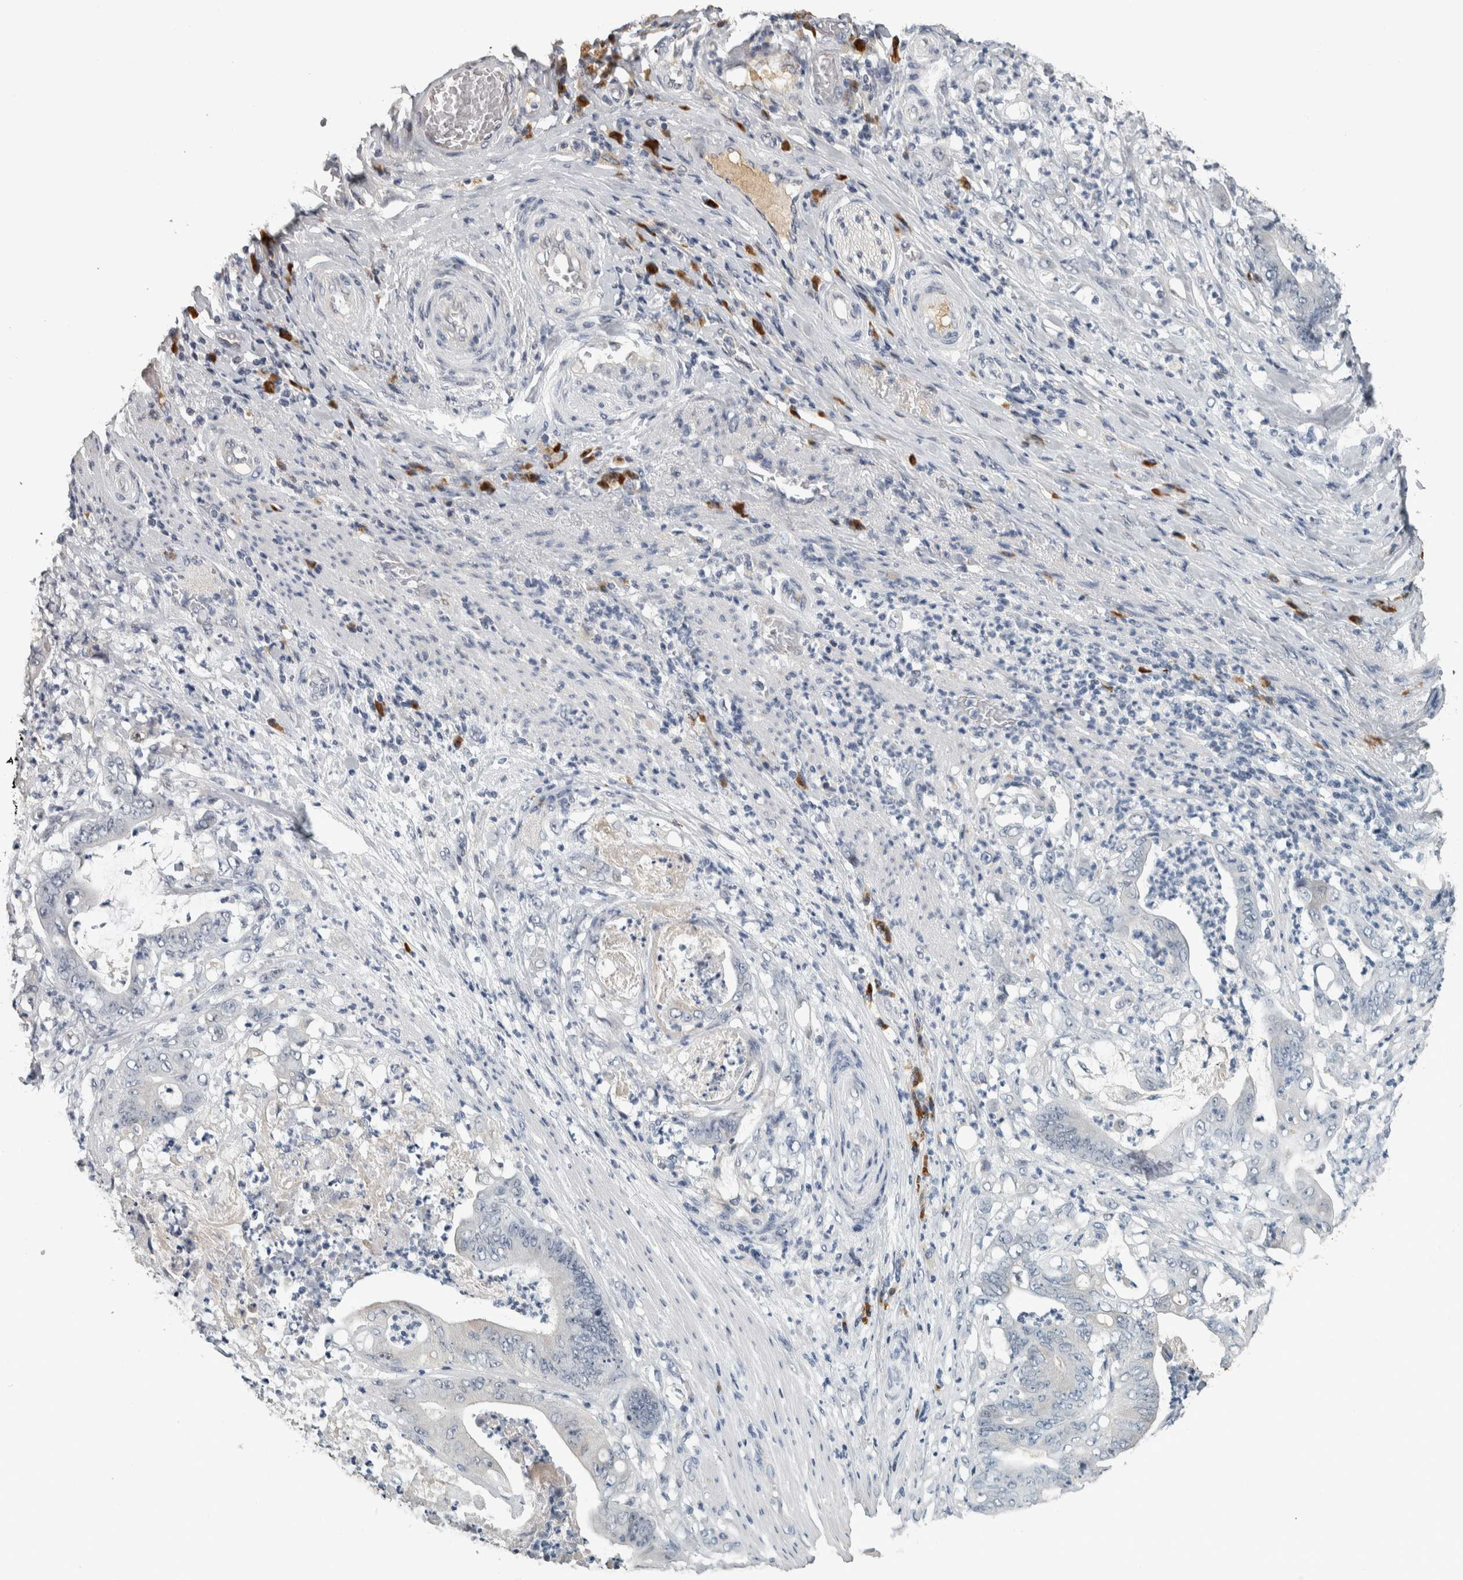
{"staining": {"intensity": "negative", "quantity": "none", "location": "none"}, "tissue": "stomach cancer", "cell_type": "Tumor cells", "image_type": "cancer", "snomed": [{"axis": "morphology", "description": "Adenocarcinoma, NOS"}, {"axis": "topography", "description": "Stomach"}], "caption": "IHC micrograph of human adenocarcinoma (stomach) stained for a protein (brown), which displays no positivity in tumor cells.", "gene": "CAVIN4", "patient": {"sex": "female", "age": 73}}